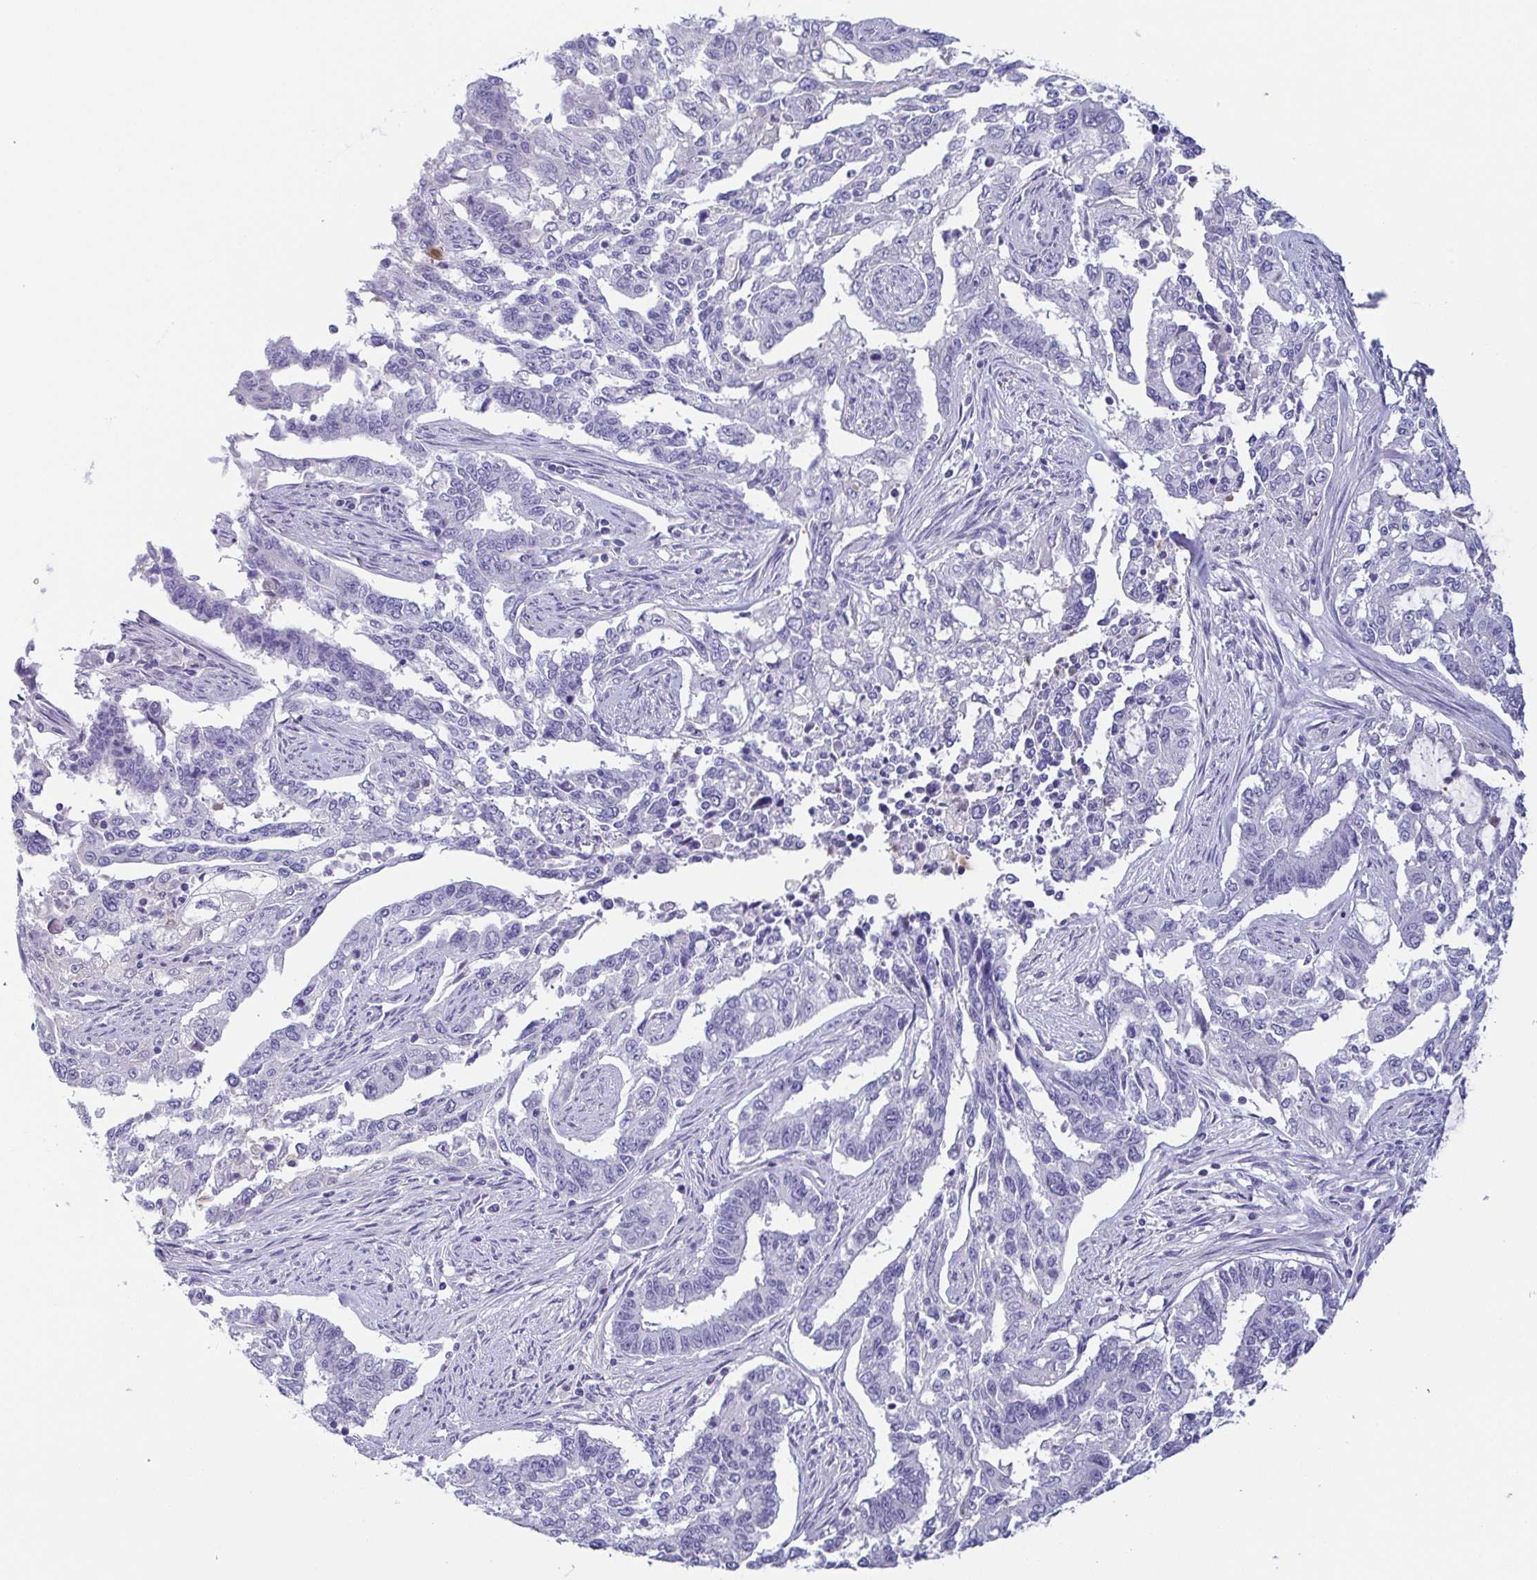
{"staining": {"intensity": "negative", "quantity": "none", "location": "none"}, "tissue": "endometrial cancer", "cell_type": "Tumor cells", "image_type": "cancer", "snomed": [{"axis": "morphology", "description": "Adenocarcinoma, NOS"}, {"axis": "topography", "description": "Uterus"}], "caption": "Endometrial cancer (adenocarcinoma) was stained to show a protein in brown. There is no significant positivity in tumor cells.", "gene": "COL17A1", "patient": {"sex": "female", "age": 59}}